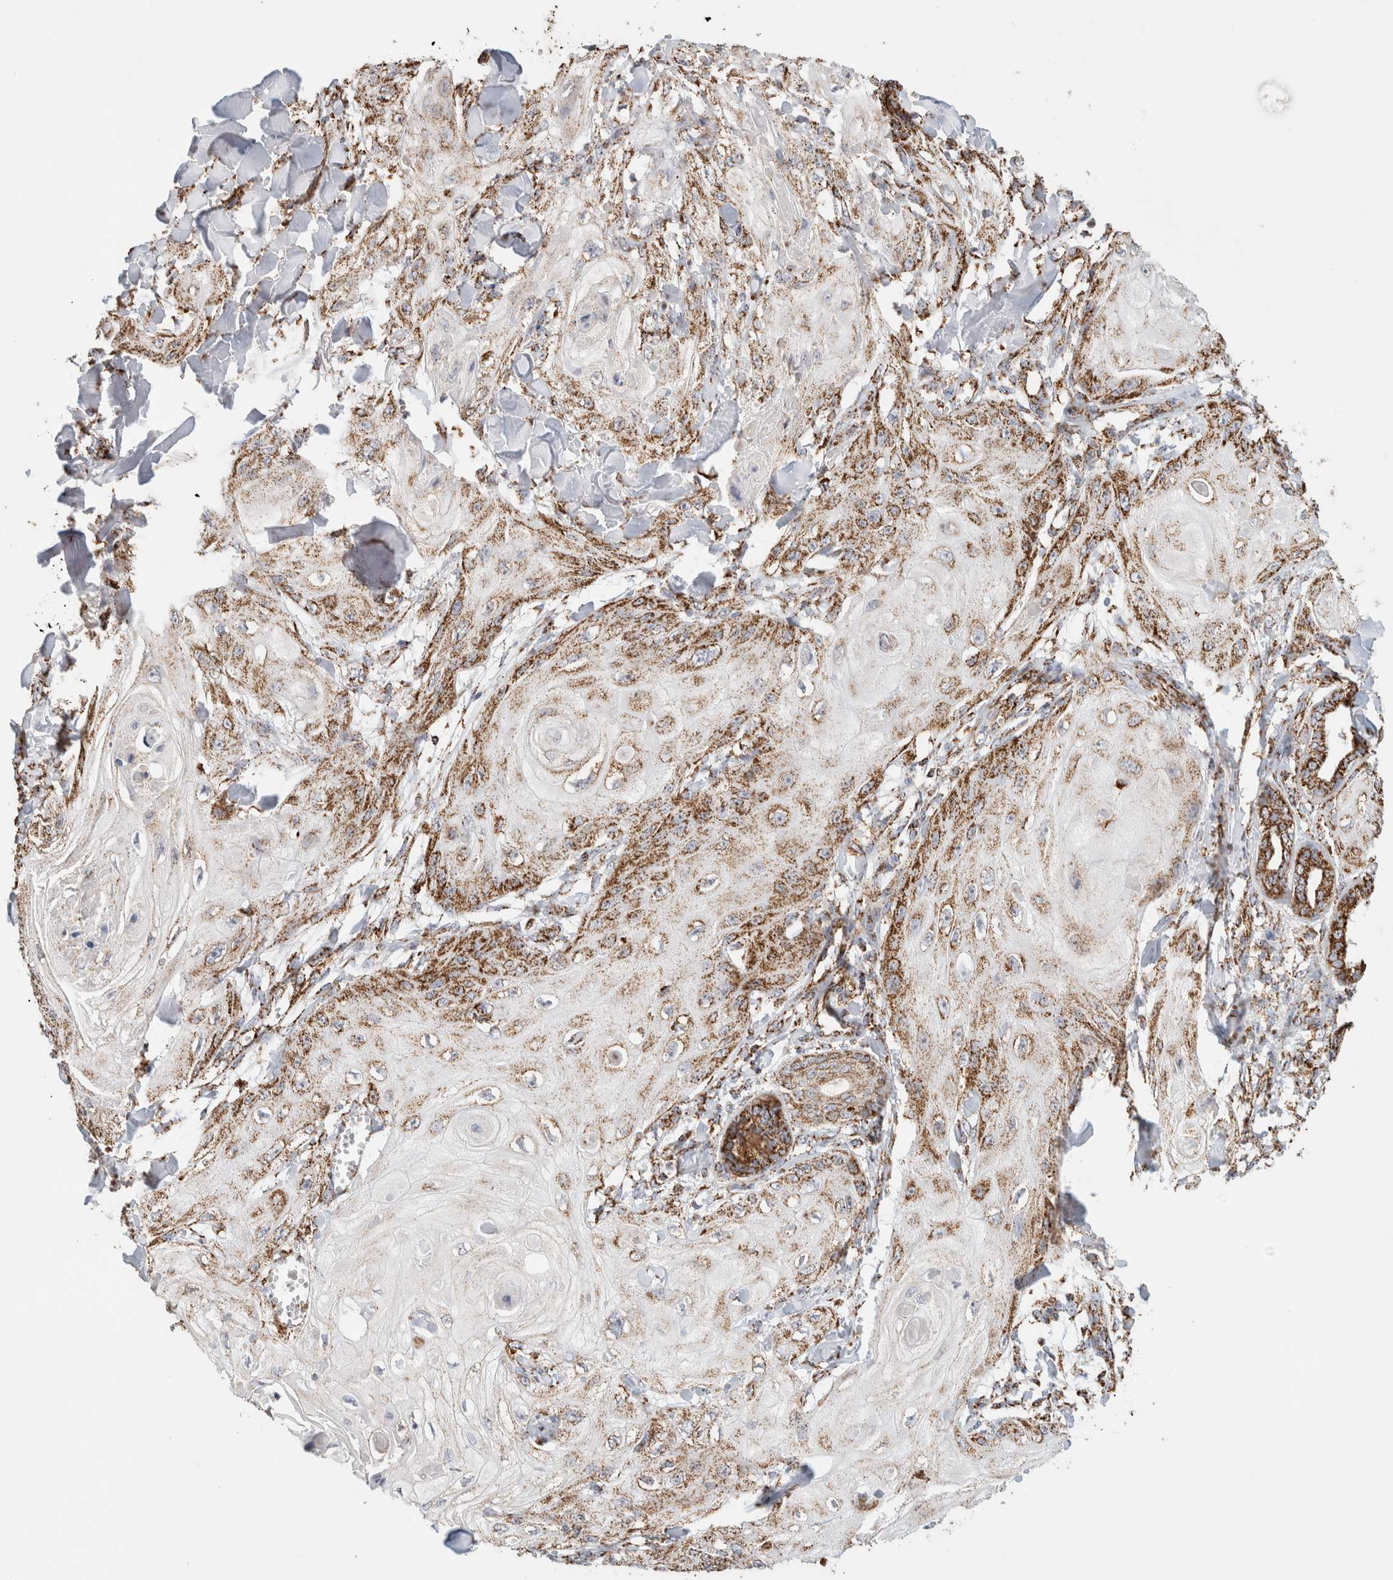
{"staining": {"intensity": "moderate", "quantity": ">75%", "location": "cytoplasmic/membranous"}, "tissue": "skin cancer", "cell_type": "Tumor cells", "image_type": "cancer", "snomed": [{"axis": "morphology", "description": "Squamous cell carcinoma, NOS"}, {"axis": "topography", "description": "Skin"}], "caption": "Immunohistochemical staining of human skin cancer reveals moderate cytoplasmic/membranous protein positivity in about >75% of tumor cells. The staining was performed using DAB (3,3'-diaminobenzidine), with brown indicating positive protein expression. Nuclei are stained blue with hematoxylin.", "gene": "C1QBP", "patient": {"sex": "male", "age": 74}}